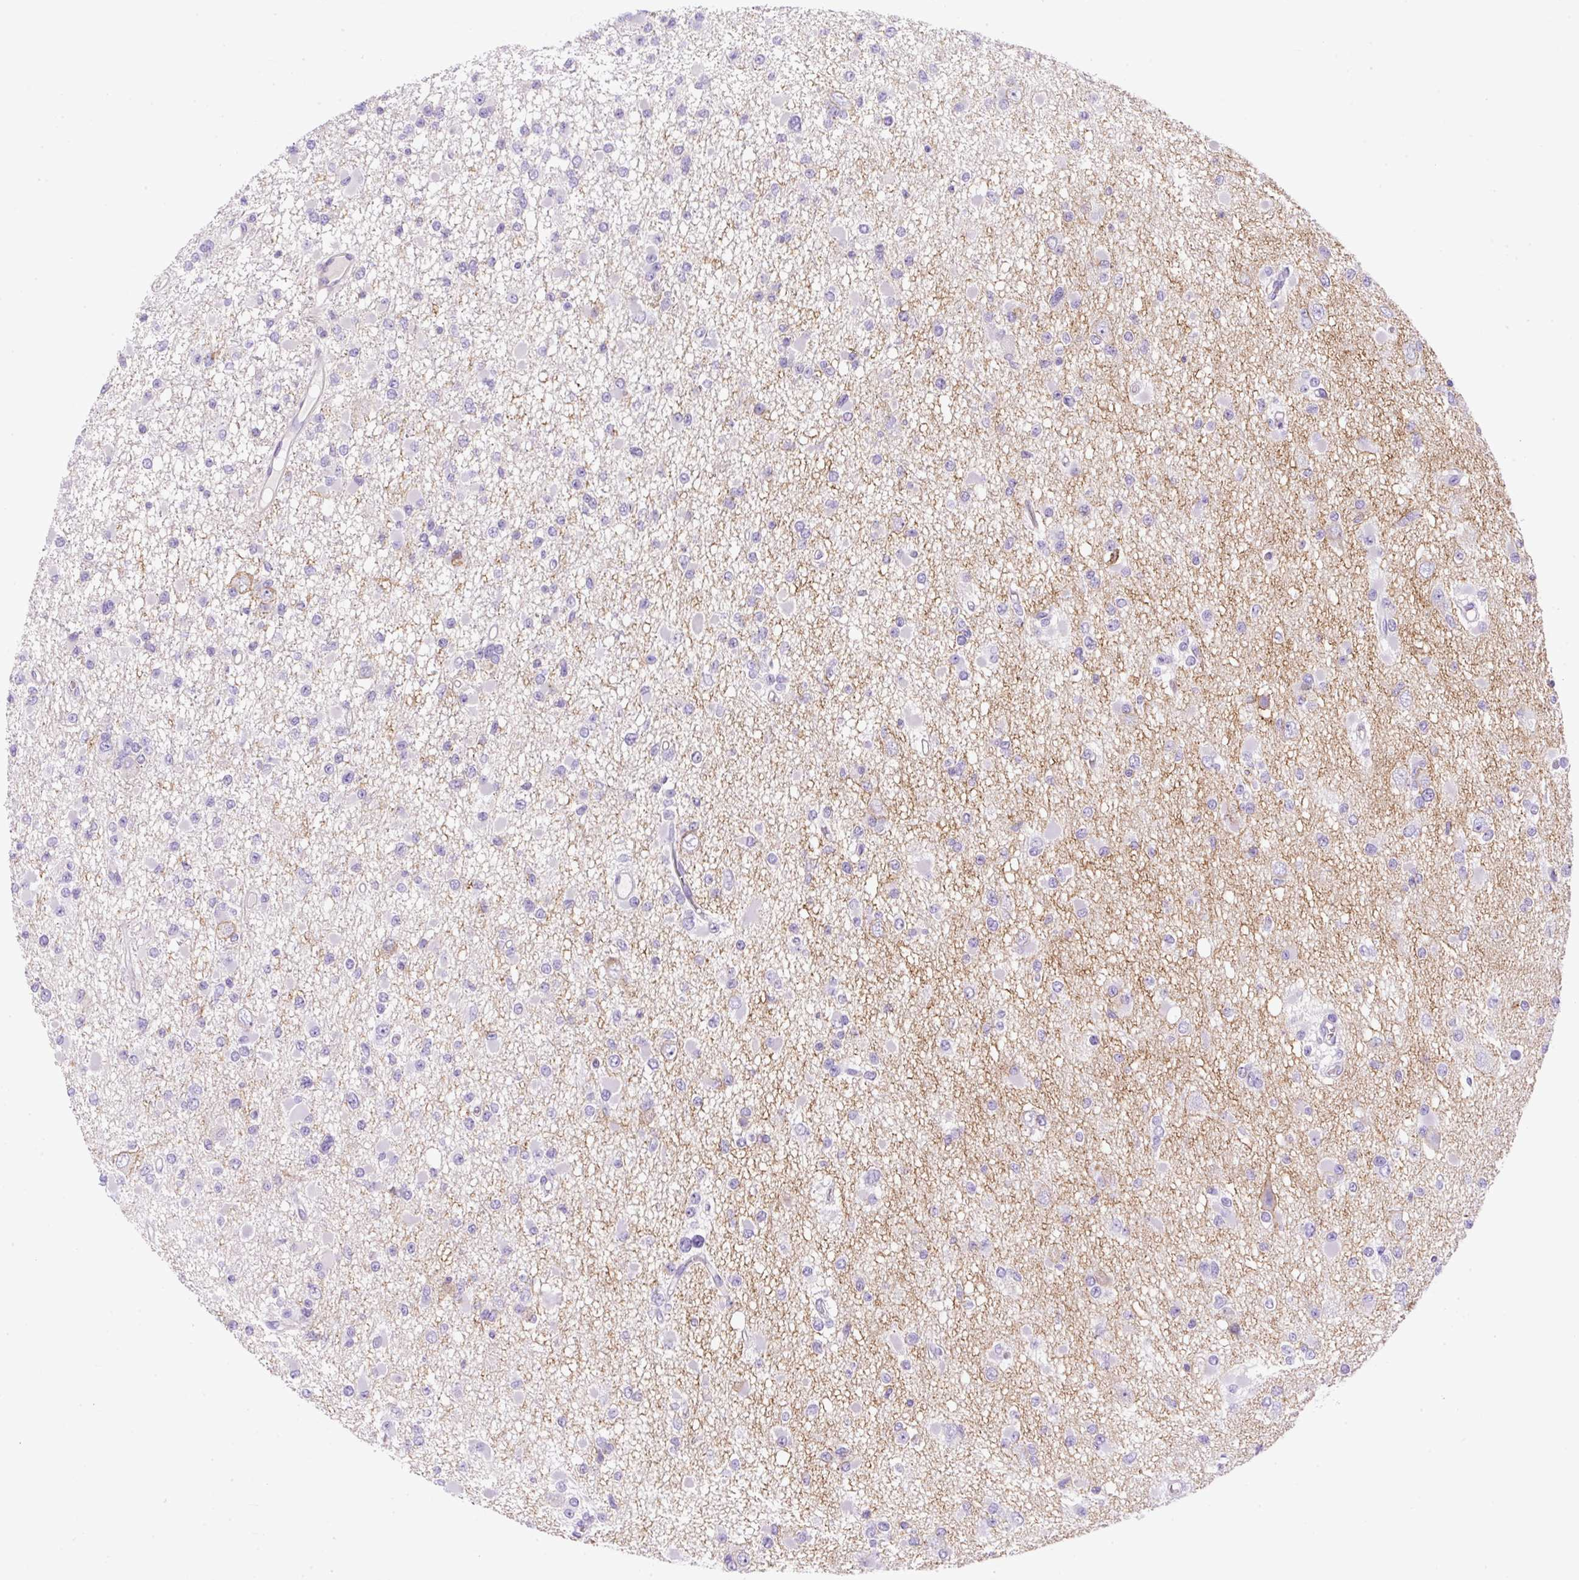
{"staining": {"intensity": "negative", "quantity": "none", "location": "none"}, "tissue": "glioma", "cell_type": "Tumor cells", "image_type": "cancer", "snomed": [{"axis": "morphology", "description": "Glioma, malignant, Low grade"}, {"axis": "topography", "description": "Brain"}], "caption": "Tumor cells show no significant protein staining in glioma.", "gene": "NPTN", "patient": {"sex": "female", "age": 22}}